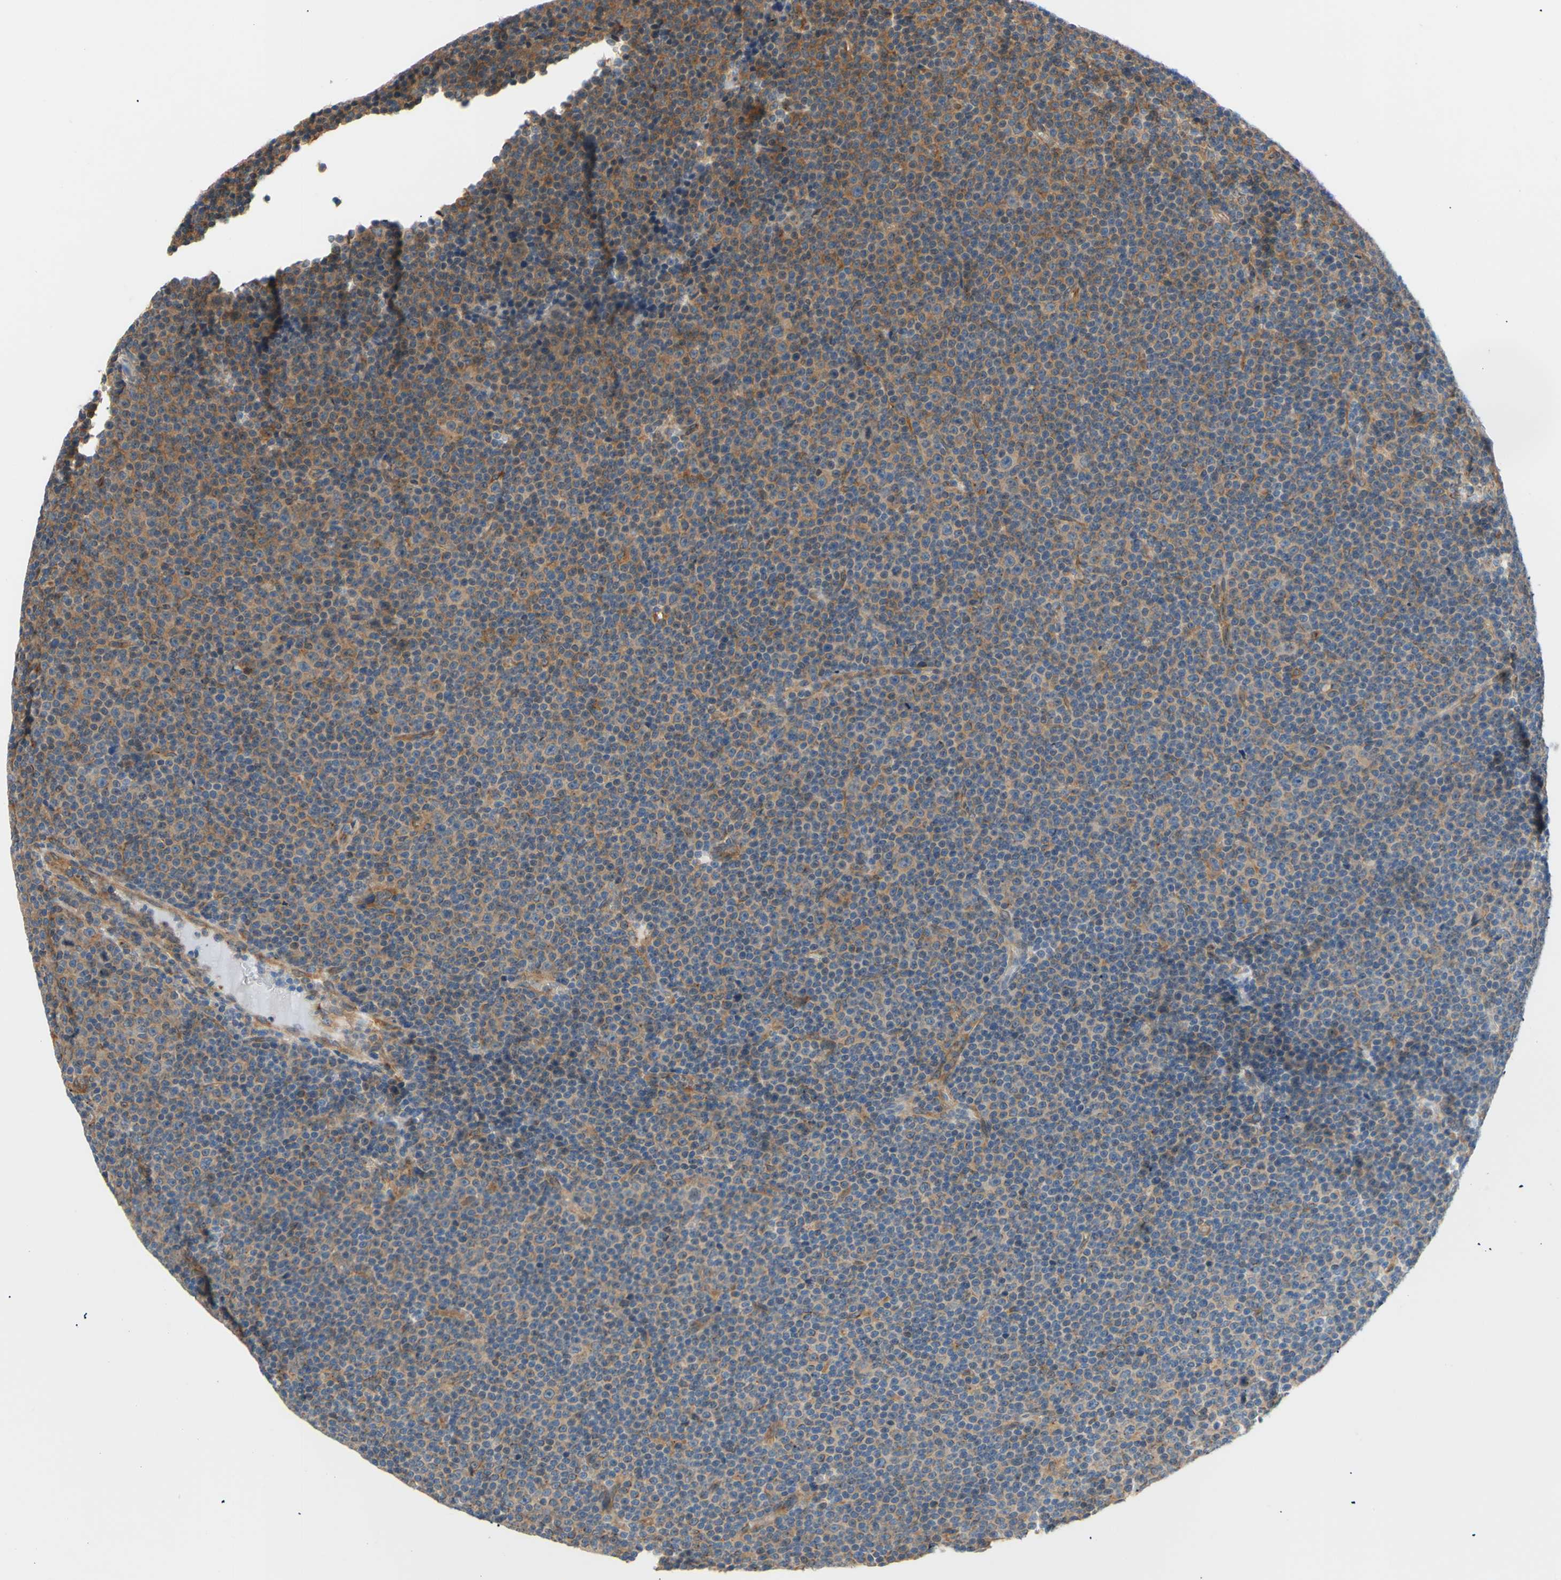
{"staining": {"intensity": "weak", "quantity": ">75%", "location": "cytoplasmic/membranous"}, "tissue": "lymphoma", "cell_type": "Tumor cells", "image_type": "cancer", "snomed": [{"axis": "morphology", "description": "Malignant lymphoma, non-Hodgkin's type, Low grade"}, {"axis": "topography", "description": "Lymph node"}], "caption": "Weak cytoplasmic/membranous positivity is present in approximately >75% of tumor cells in low-grade malignant lymphoma, non-Hodgkin's type. Using DAB (3,3'-diaminobenzidine) (brown) and hematoxylin (blue) stains, captured at high magnification using brightfield microscopy.", "gene": "DYNLRB1", "patient": {"sex": "female", "age": 67}}